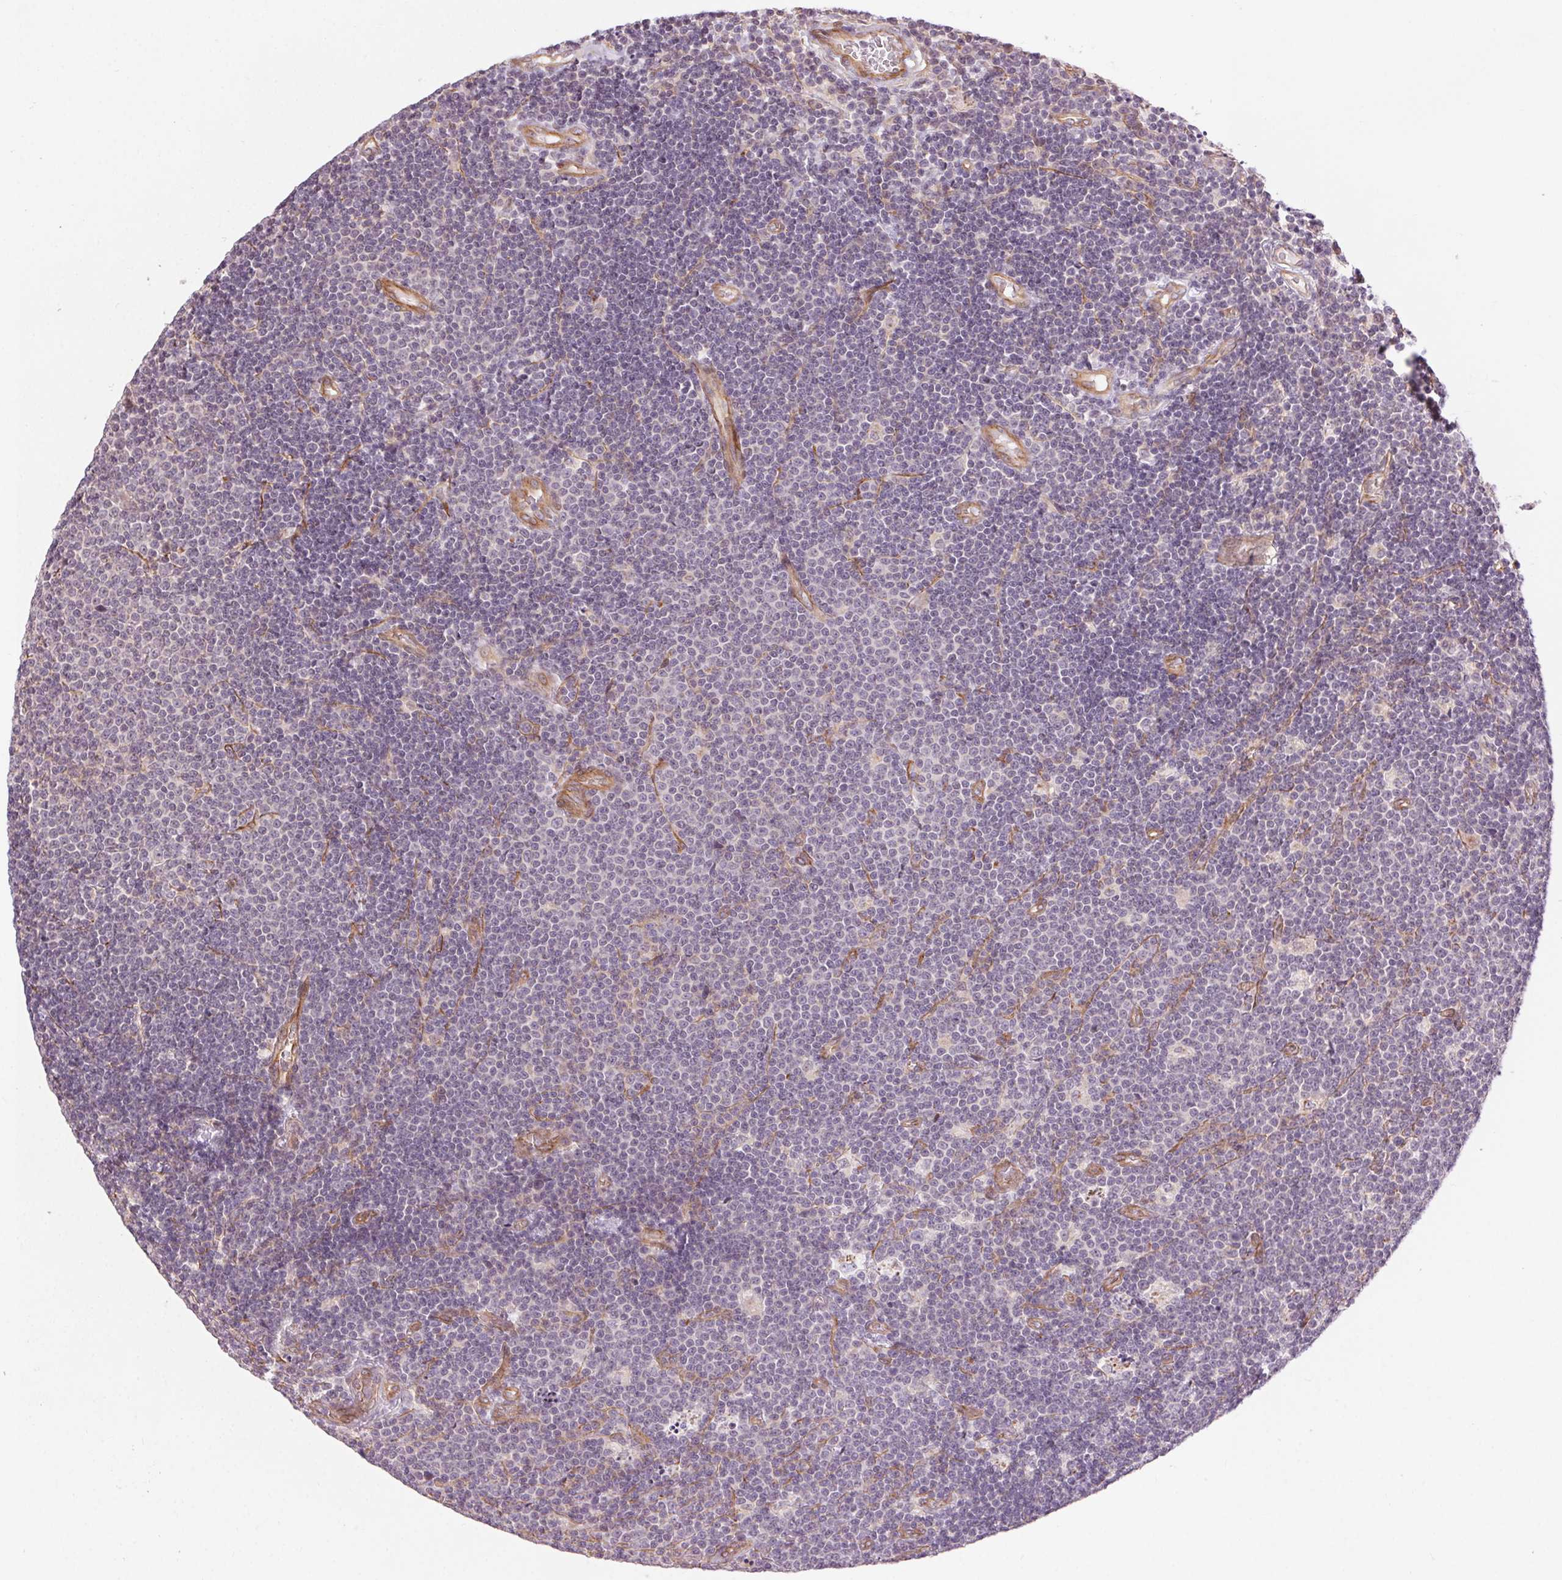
{"staining": {"intensity": "negative", "quantity": "none", "location": "none"}, "tissue": "lymphoma", "cell_type": "Tumor cells", "image_type": "cancer", "snomed": [{"axis": "morphology", "description": "Malignant lymphoma, non-Hodgkin's type, Low grade"}, {"axis": "topography", "description": "Brain"}], "caption": "Tumor cells are negative for brown protein staining in lymphoma.", "gene": "CCSER1", "patient": {"sex": "female", "age": 66}}